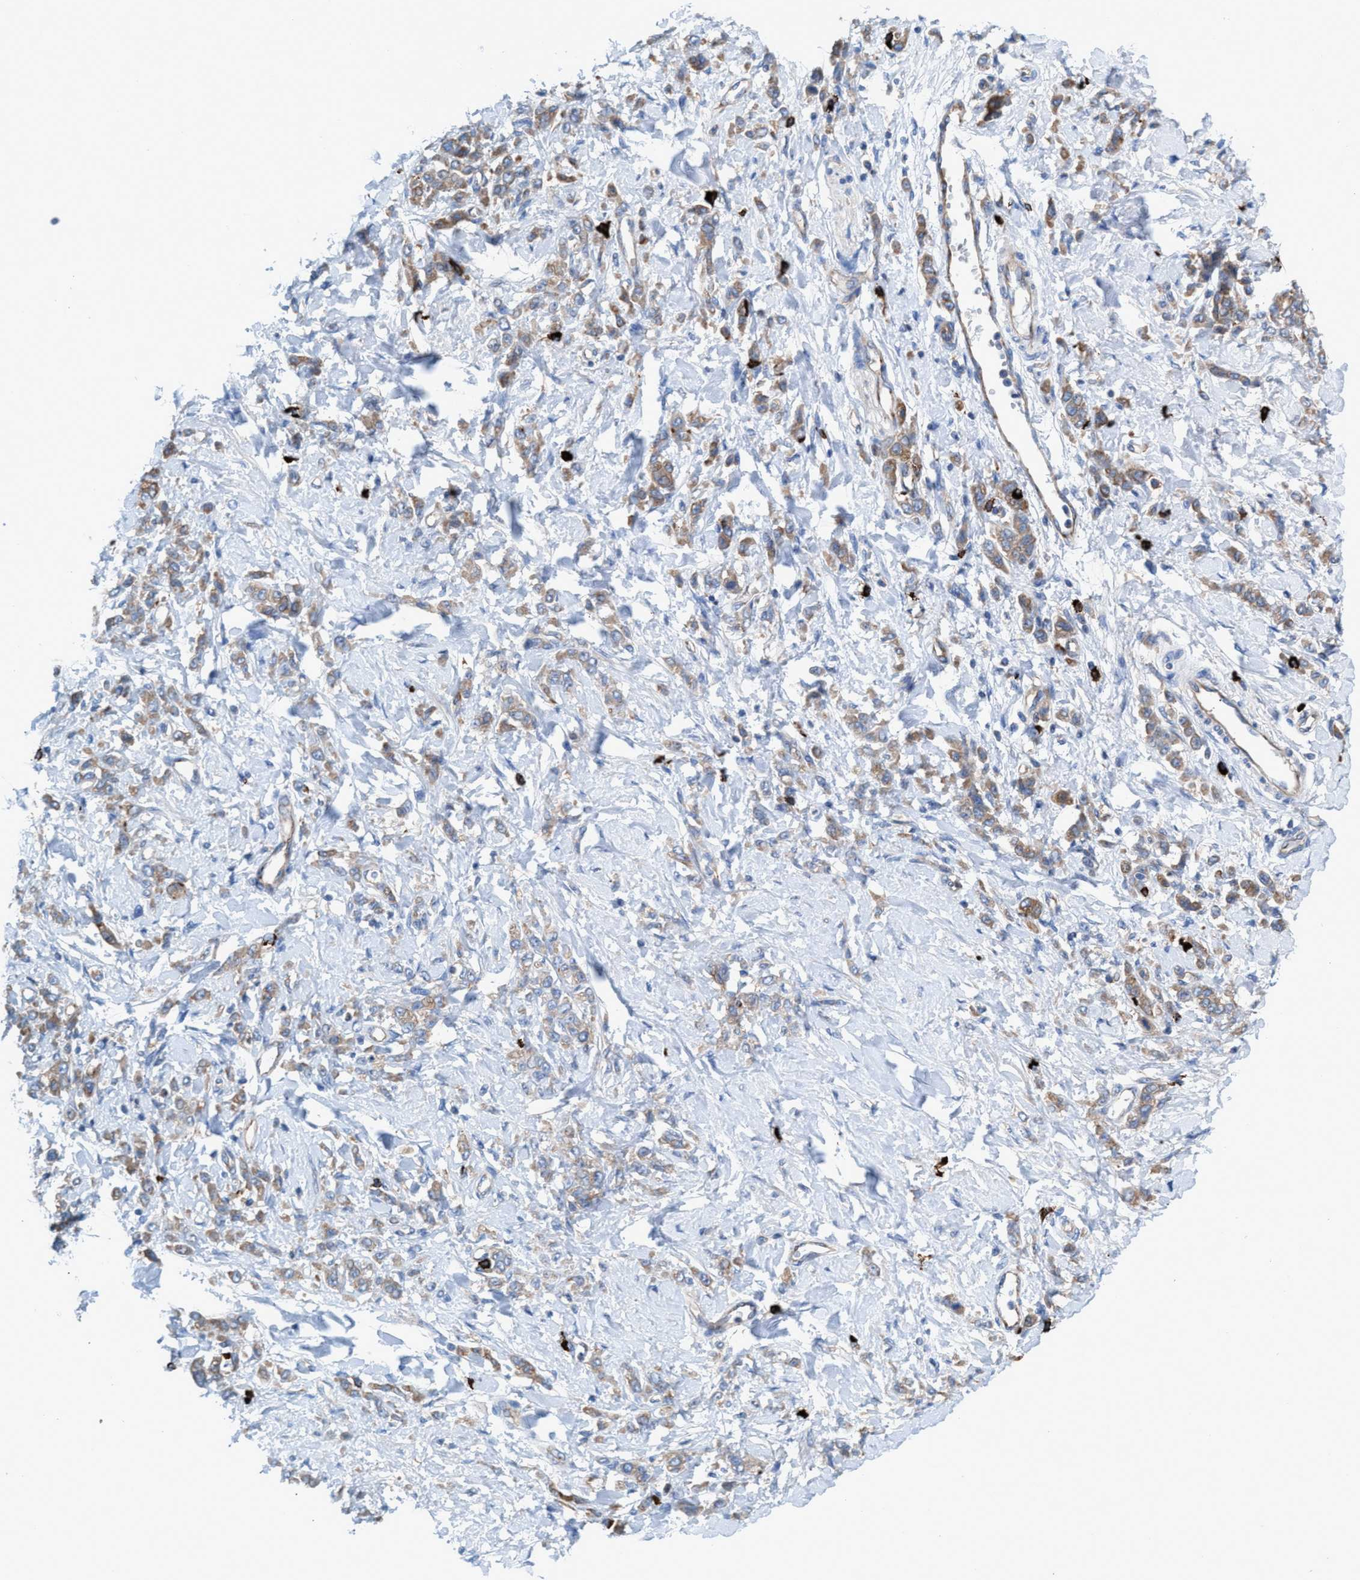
{"staining": {"intensity": "weak", "quantity": ">75%", "location": "cytoplasmic/membranous"}, "tissue": "stomach cancer", "cell_type": "Tumor cells", "image_type": "cancer", "snomed": [{"axis": "morphology", "description": "Normal tissue, NOS"}, {"axis": "morphology", "description": "Adenocarcinoma, NOS"}, {"axis": "topography", "description": "Stomach"}], "caption": "A brown stain labels weak cytoplasmic/membranous staining of a protein in stomach adenocarcinoma tumor cells.", "gene": "NYAP1", "patient": {"sex": "male", "age": 82}}